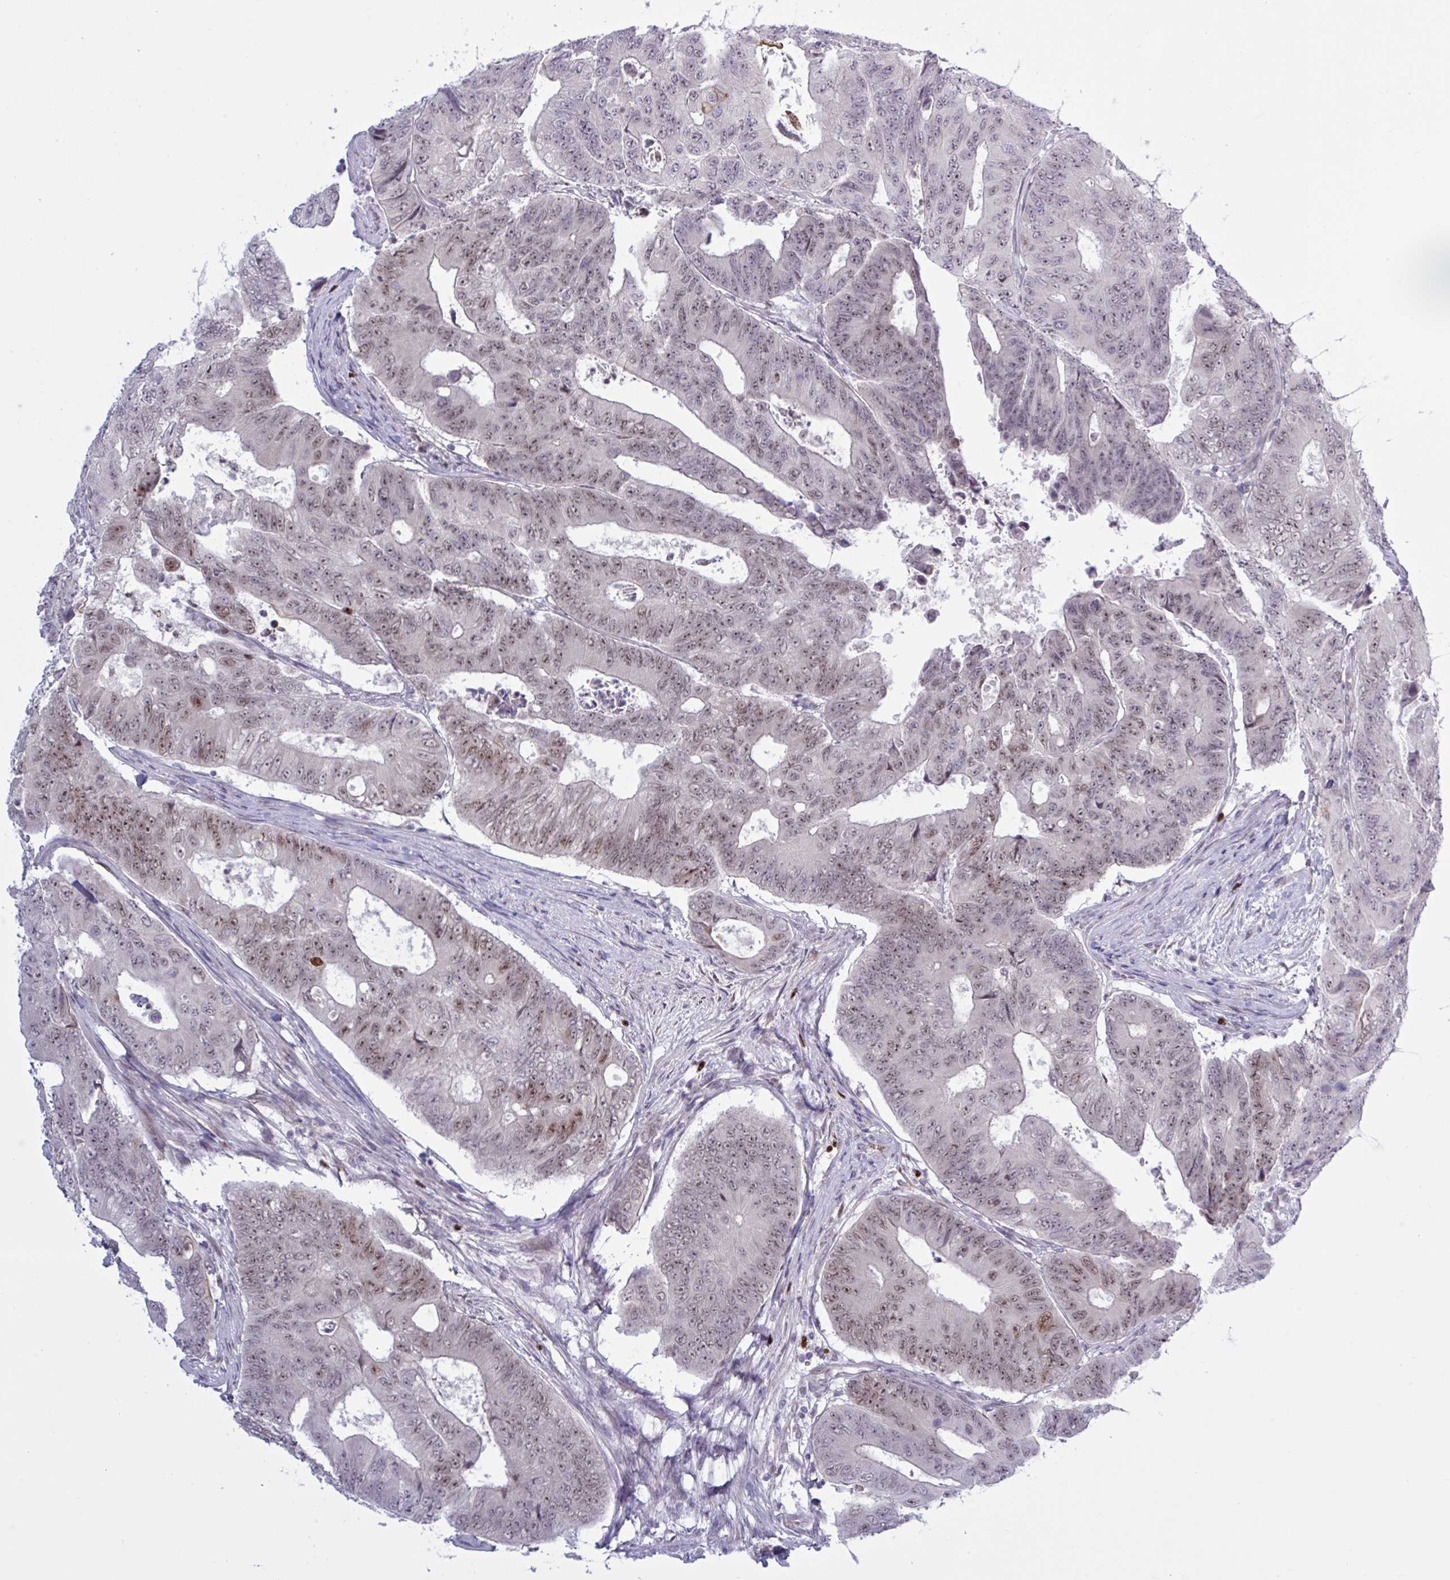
{"staining": {"intensity": "moderate", "quantity": "25%-75%", "location": "nuclear"}, "tissue": "colorectal cancer", "cell_type": "Tumor cells", "image_type": "cancer", "snomed": [{"axis": "morphology", "description": "Adenocarcinoma, NOS"}, {"axis": "topography", "description": "Colon"}], "caption": "Immunohistochemistry (DAB) staining of colorectal cancer reveals moderate nuclear protein expression in about 25%-75% of tumor cells.", "gene": "PRMT6", "patient": {"sex": "female", "age": 48}}